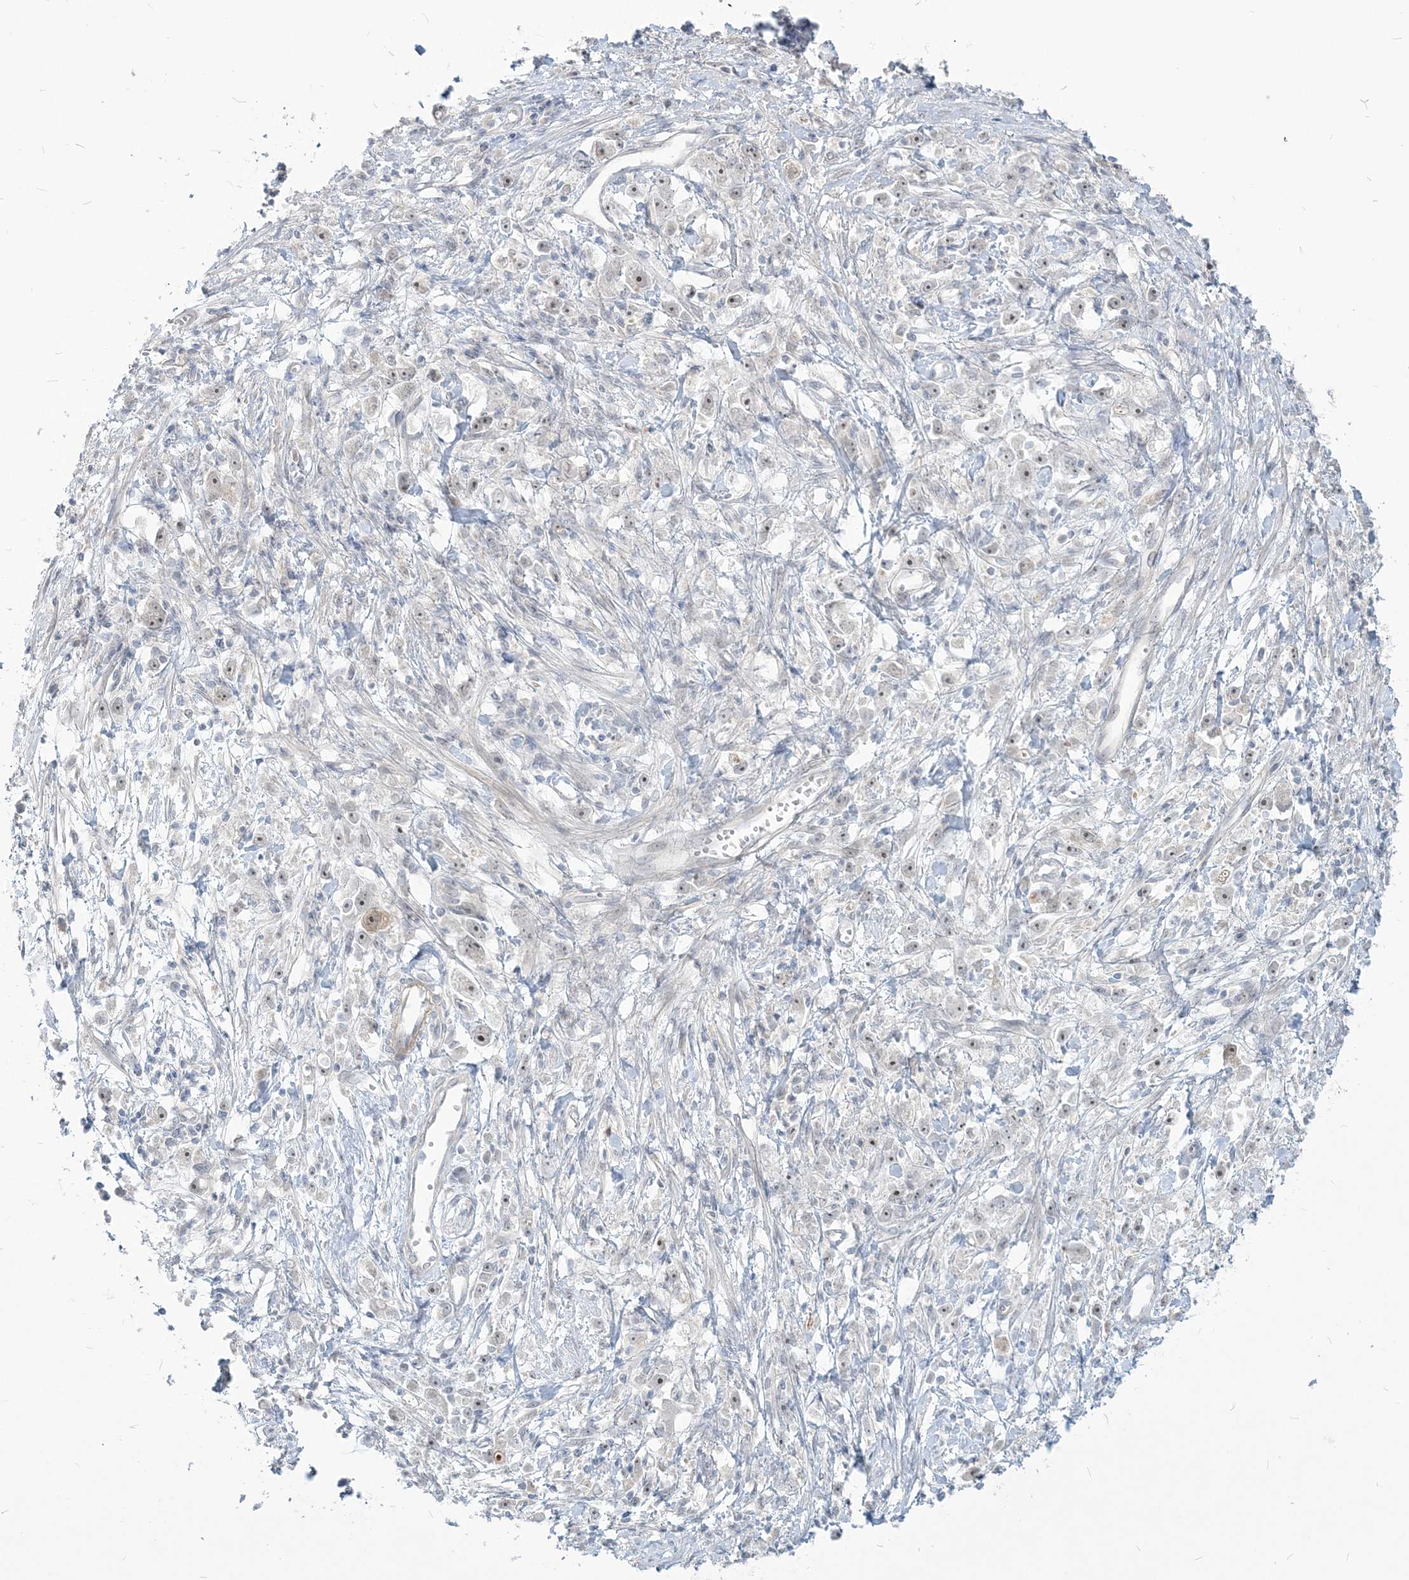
{"staining": {"intensity": "weak", "quantity": "25%-75%", "location": "nuclear"}, "tissue": "stomach cancer", "cell_type": "Tumor cells", "image_type": "cancer", "snomed": [{"axis": "morphology", "description": "Adenocarcinoma, NOS"}, {"axis": "topography", "description": "Stomach"}], "caption": "Immunohistochemistry (DAB) staining of human stomach cancer (adenocarcinoma) demonstrates weak nuclear protein staining in approximately 25%-75% of tumor cells. (DAB (3,3'-diaminobenzidine) IHC, brown staining for protein, blue staining for nuclei).", "gene": "SDAD1", "patient": {"sex": "female", "age": 59}}